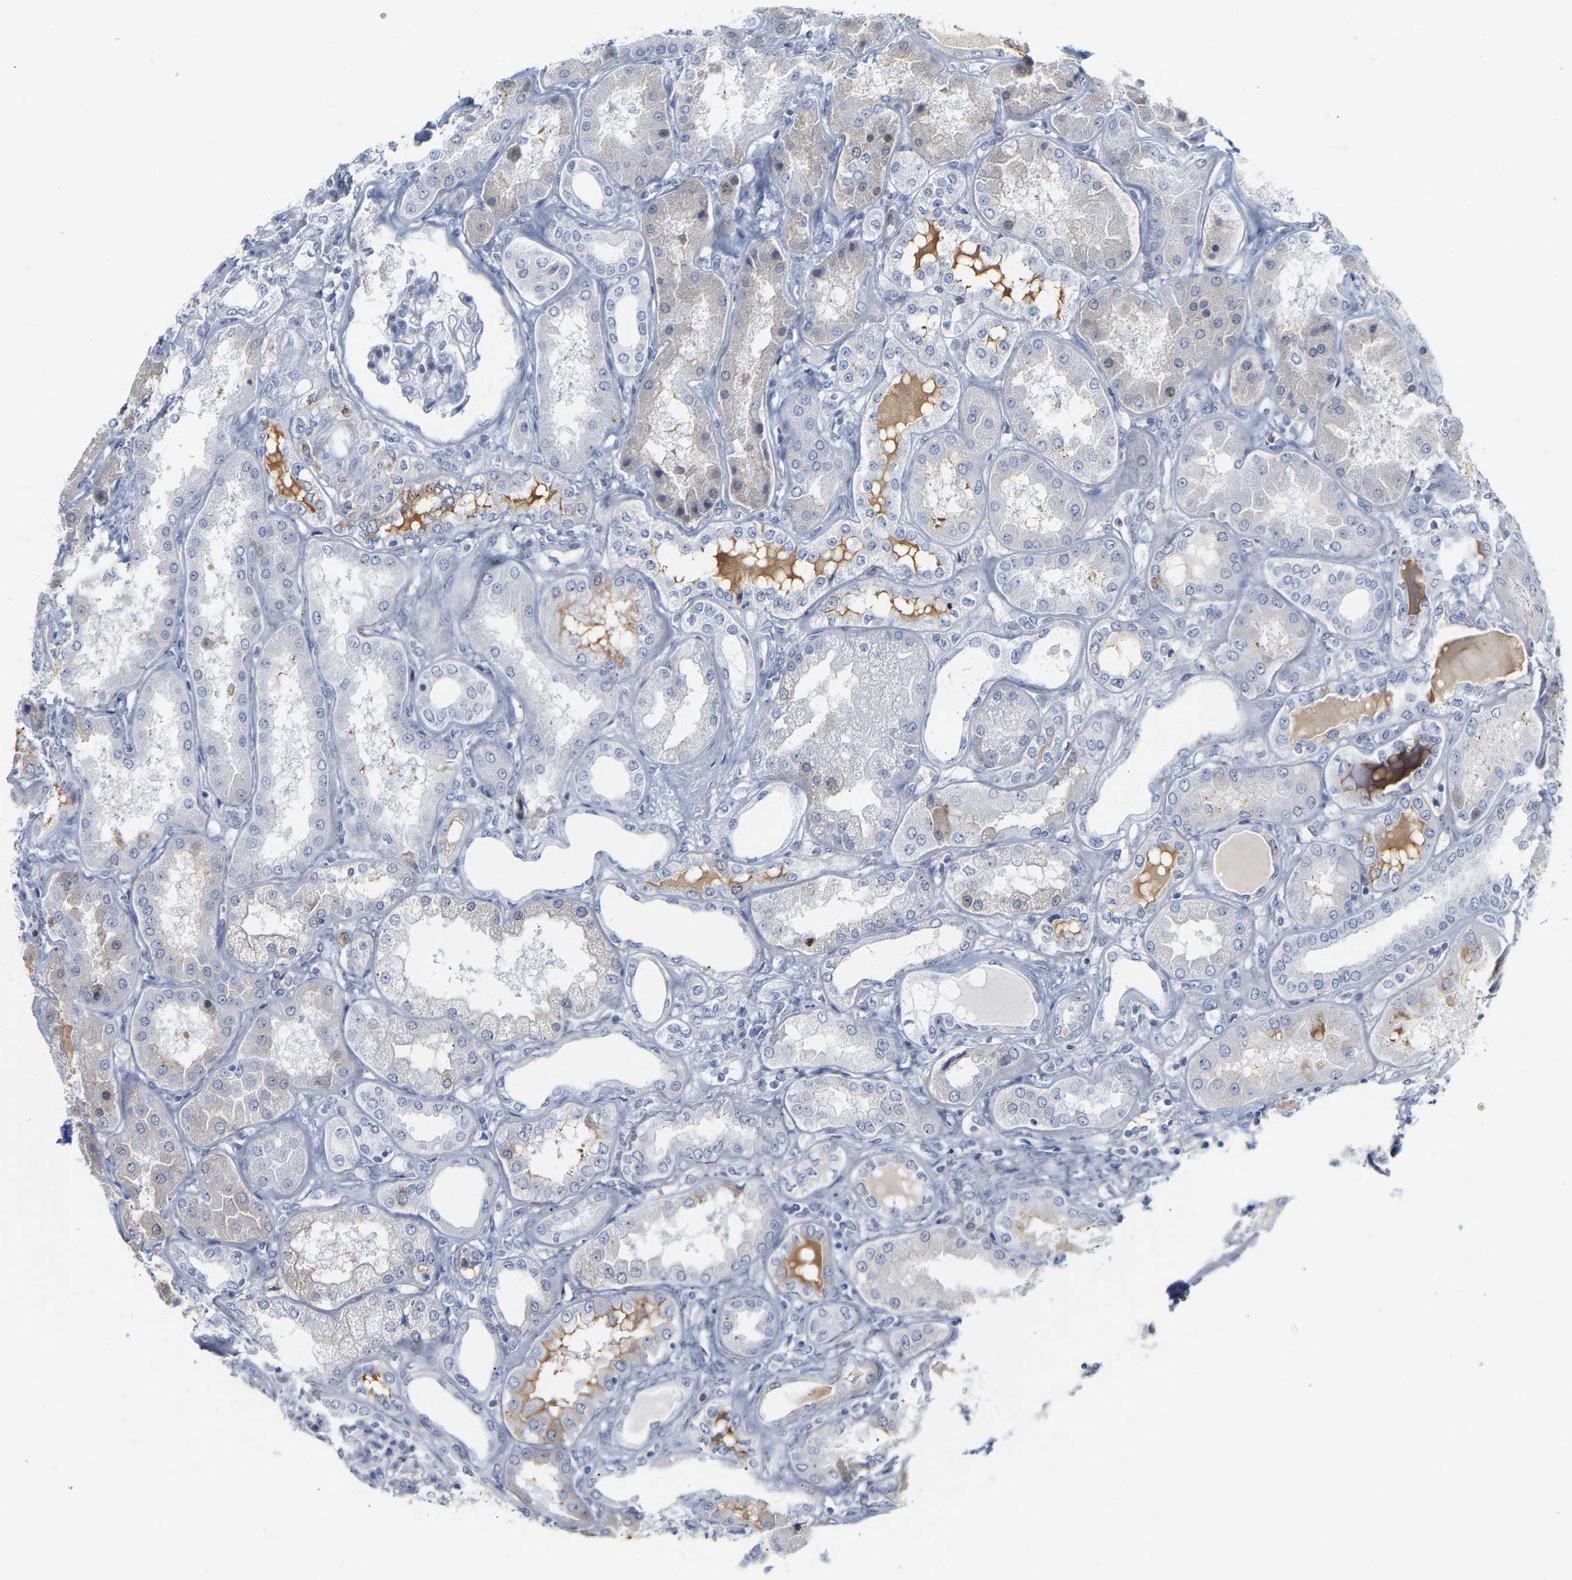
{"staining": {"intensity": "negative", "quantity": "none", "location": "none"}, "tissue": "kidney", "cell_type": "Cells in glomeruli", "image_type": "normal", "snomed": [{"axis": "morphology", "description": "Normal tissue, NOS"}, {"axis": "topography", "description": "Kidney"}], "caption": "Image shows no protein expression in cells in glomeruli of normal kidney. Brightfield microscopy of immunohistochemistry stained with DAB (brown) and hematoxylin (blue), captured at high magnification.", "gene": "GNAS", "patient": {"sex": "female", "age": 56}}